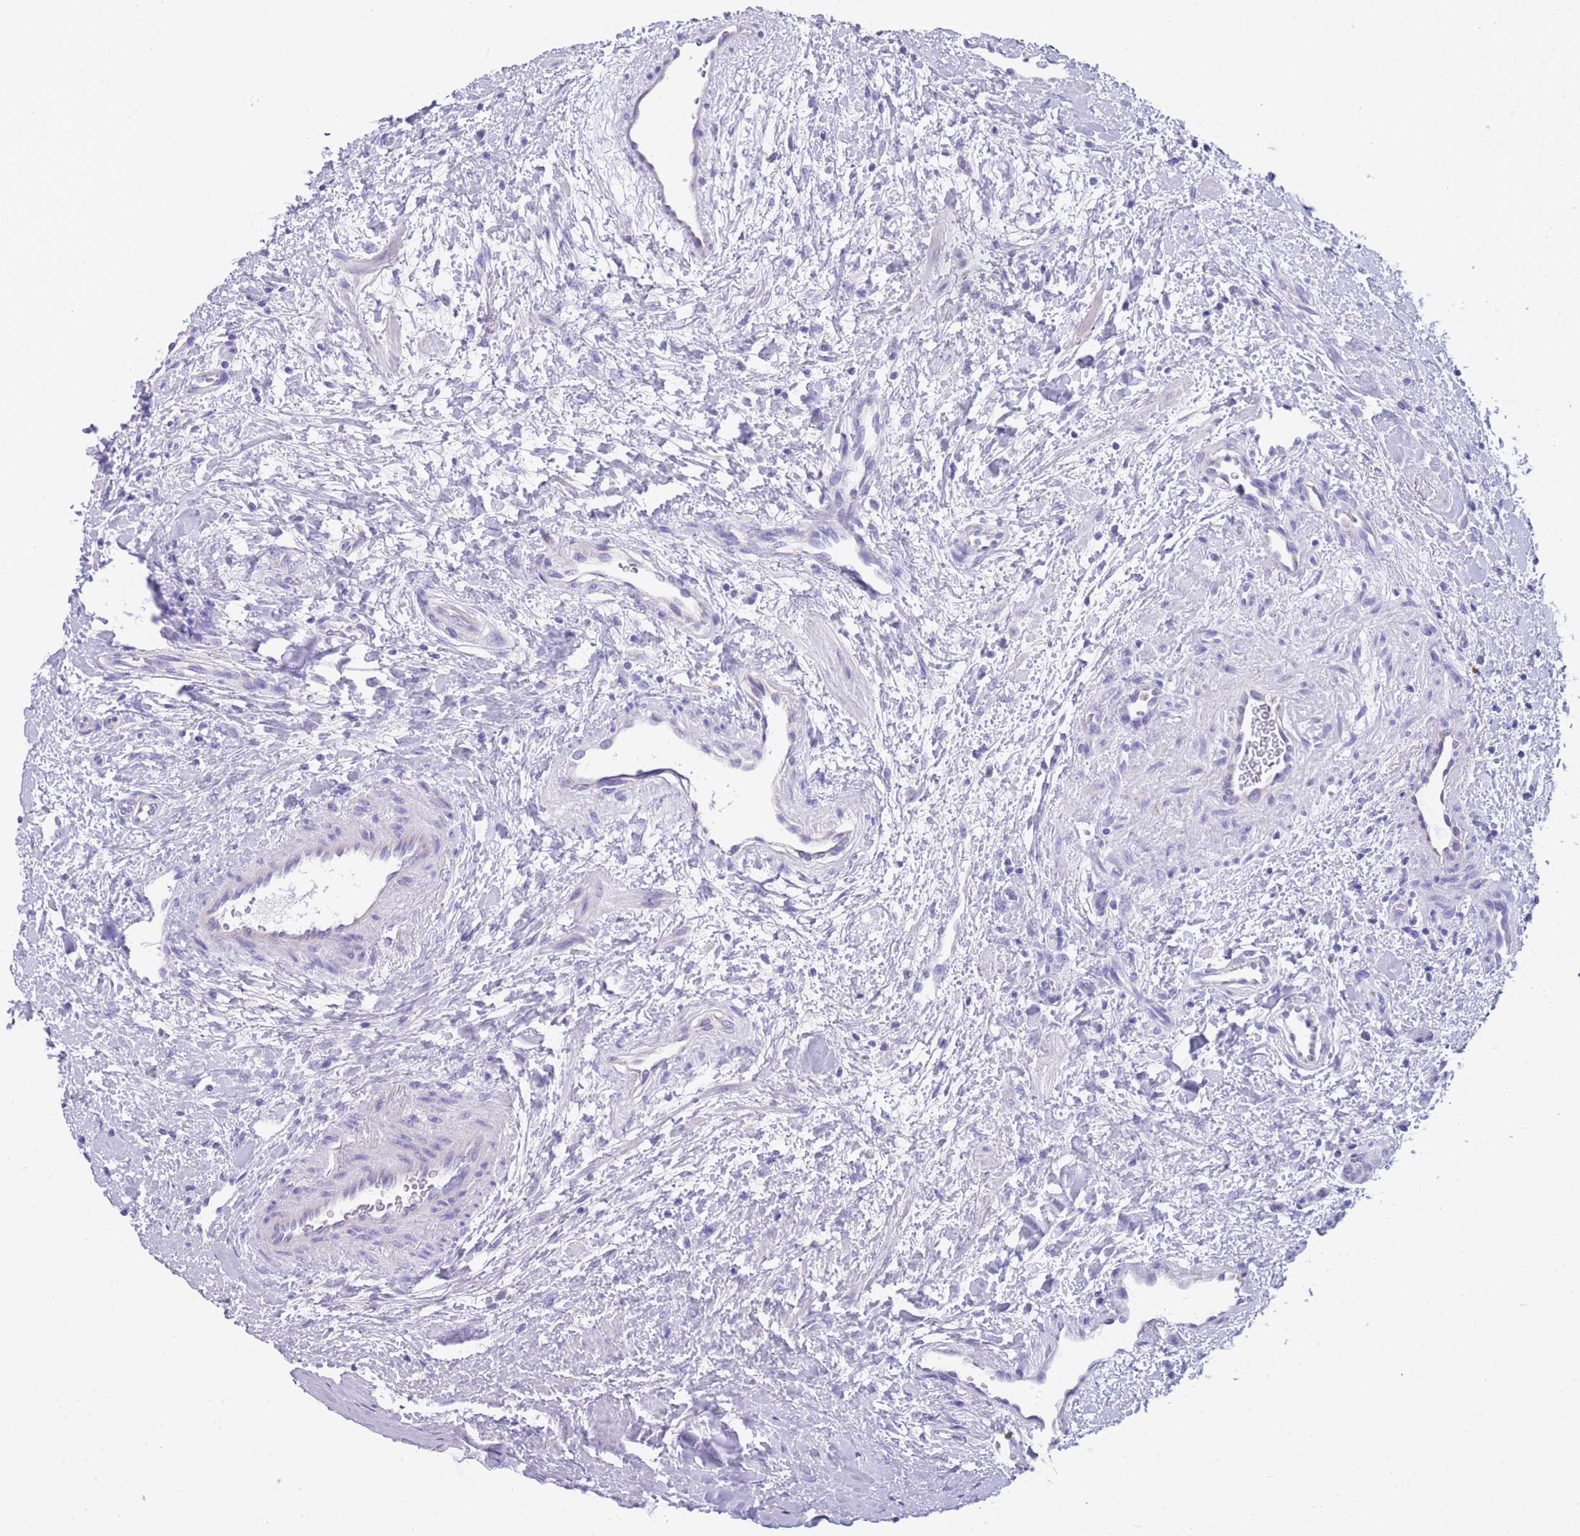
{"staining": {"intensity": "negative", "quantity": "none", "location": "none"}, "tissue": "thyroid cancer", "cell_type": "Tumor cells", "image_type": "cancer", "snomed": [{"axis": "morphology", "description": "Follicular adenoma carcinoma, NOS"}, {"axis": "topography", "description": "Thyroid gland"}], "caption": "Image shows no significant protein expression in tumor cells of follicular adenoma carcinoma (thyroid).", "gene": "INTS2", "patient": {"sex": "male", "age": 75}}